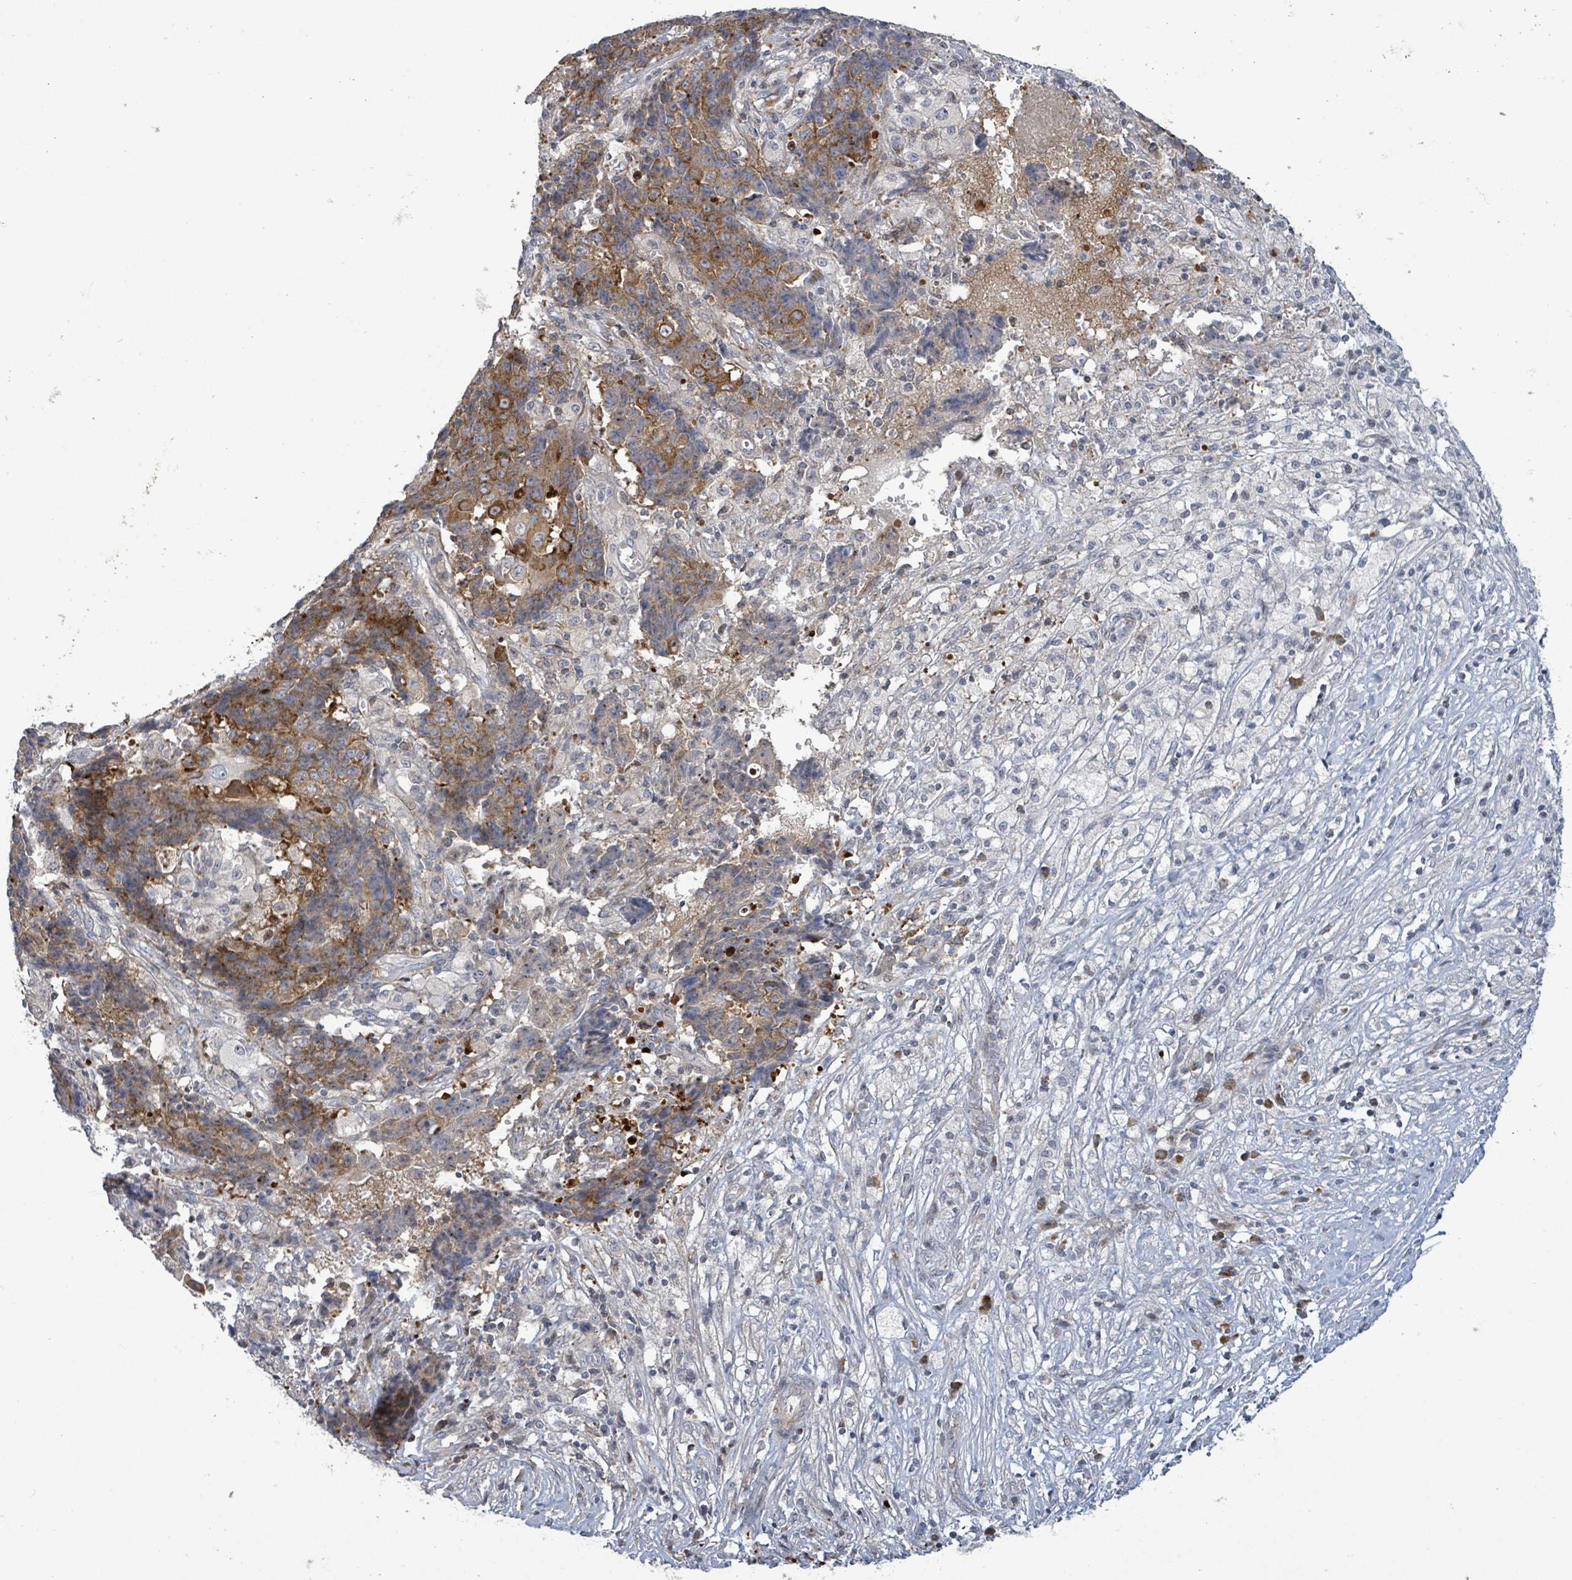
{"staining": {"intensity": "moderate", "quantity": "25%-75%", "location": "cytoplasmic/membranous"}, "tissue": "ovarian cancer", "cell_type": "Tumor cells", "image_type": "cancer", "snomed": [{"axis": "morphology", "description": "Carcinoma, endometroid"}, {"axis": "topography", "description": "Ovary"}], "caption": "Protein staining of ovarian cancer (endometroid carcinoma) tissue reveals moderate cytoplasmic/membranous positivity in about 25%-75% of tumor cells.", "gene": "LILRA4", "patient": {"sex": "female", "age": 42}}